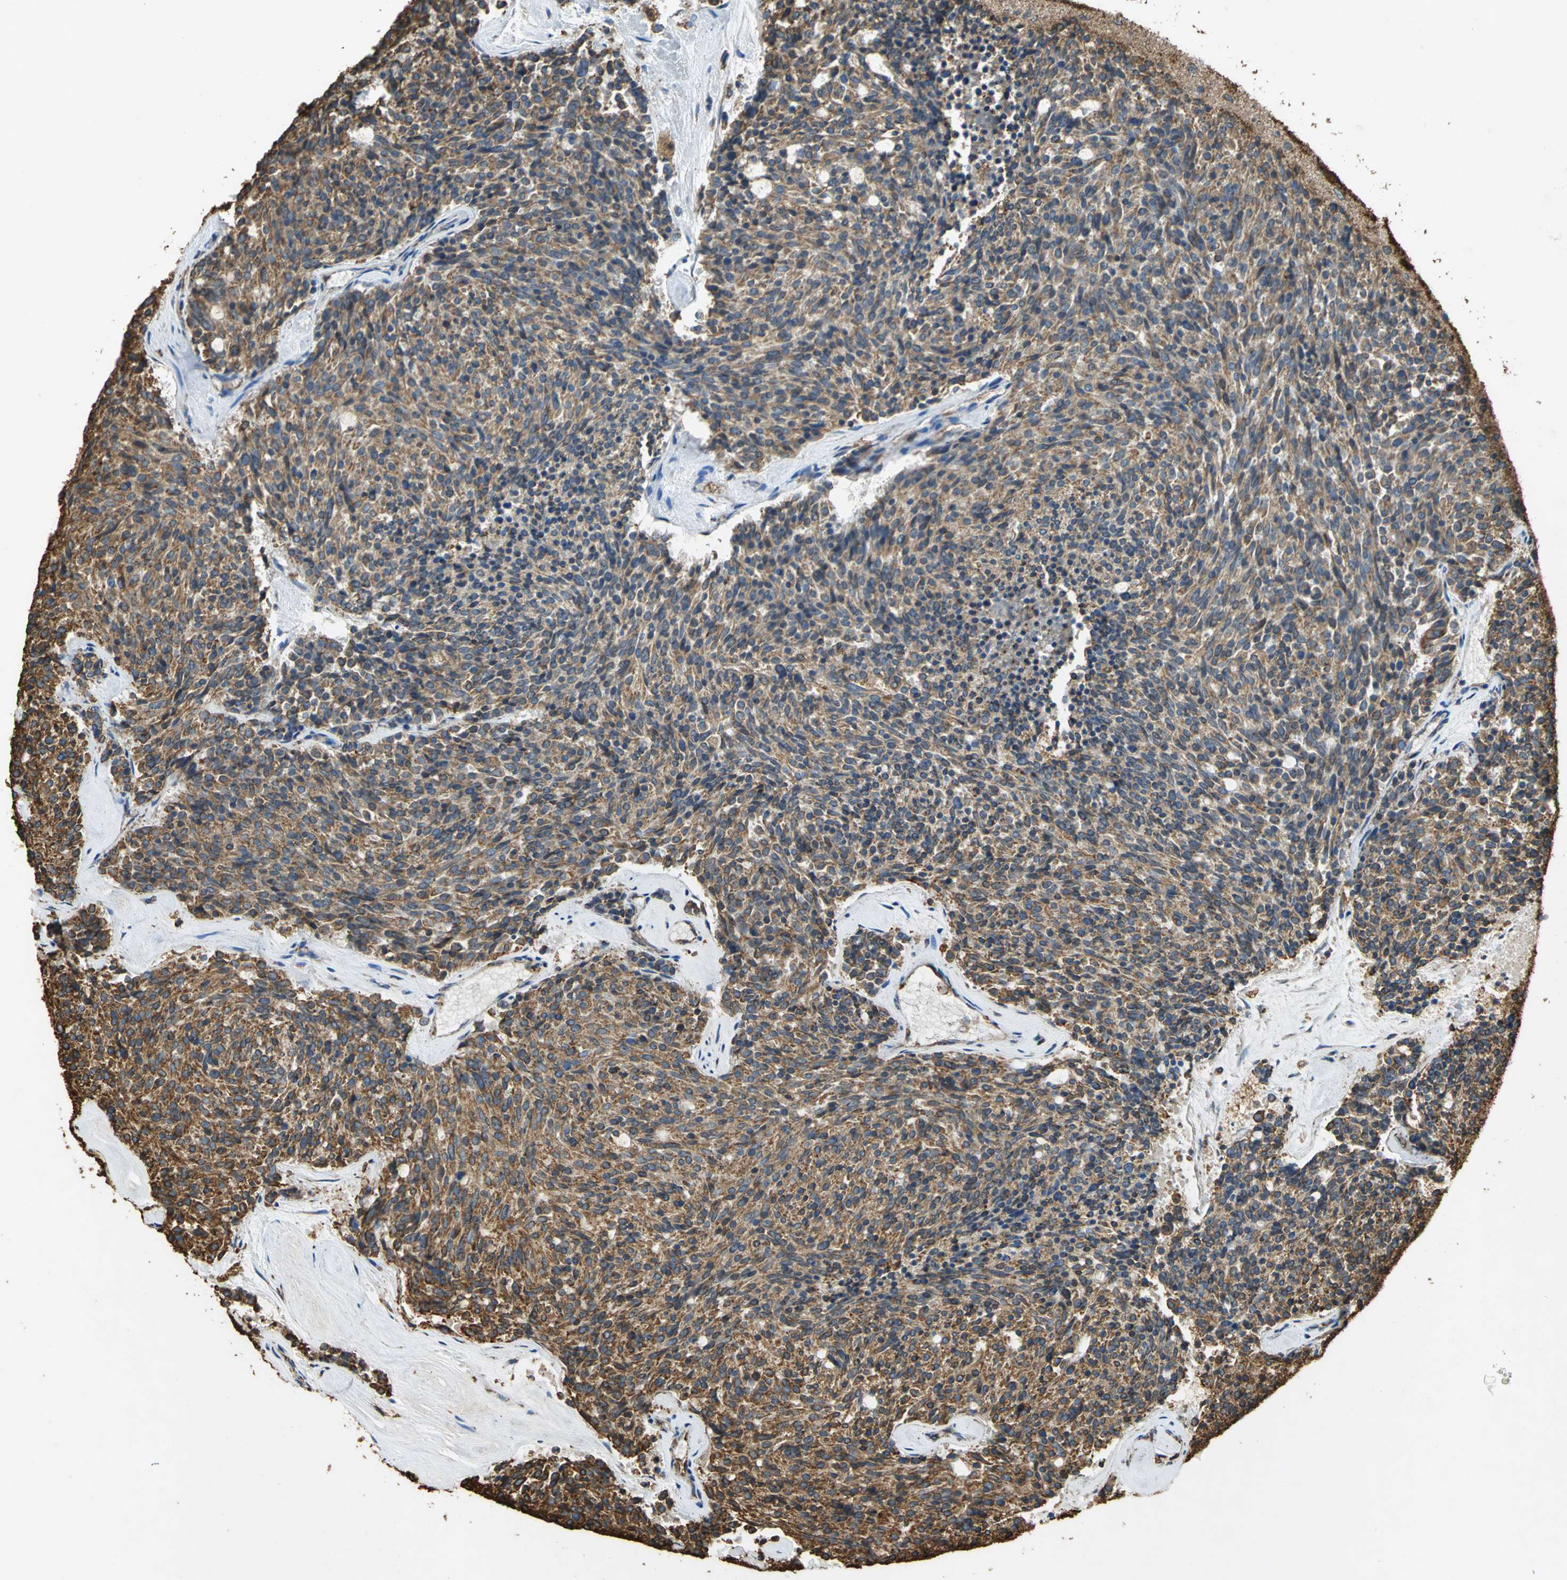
{"staining": {"intensity": "moderate", "quantity": ">75%", "location": "cytoplasmic/membranous"}, "tissue": "carcinoid", "cell_type": "Tumor cells", "image_type": "cancer", "snomed": [{"axis": "morphology", "description": "Carcinoid, malignant, NOS"}, {"axis": "topography", "description": "Pancreas"}], "caption": "This micrograph displays immunohistochemistry staining of human carcinoid, with medium moderate cytoplasmic/membranous staining in approximately >75% of tumor cells.", "gene": "HSP90B1", "patient": {"sex": "female", "age": 54}}